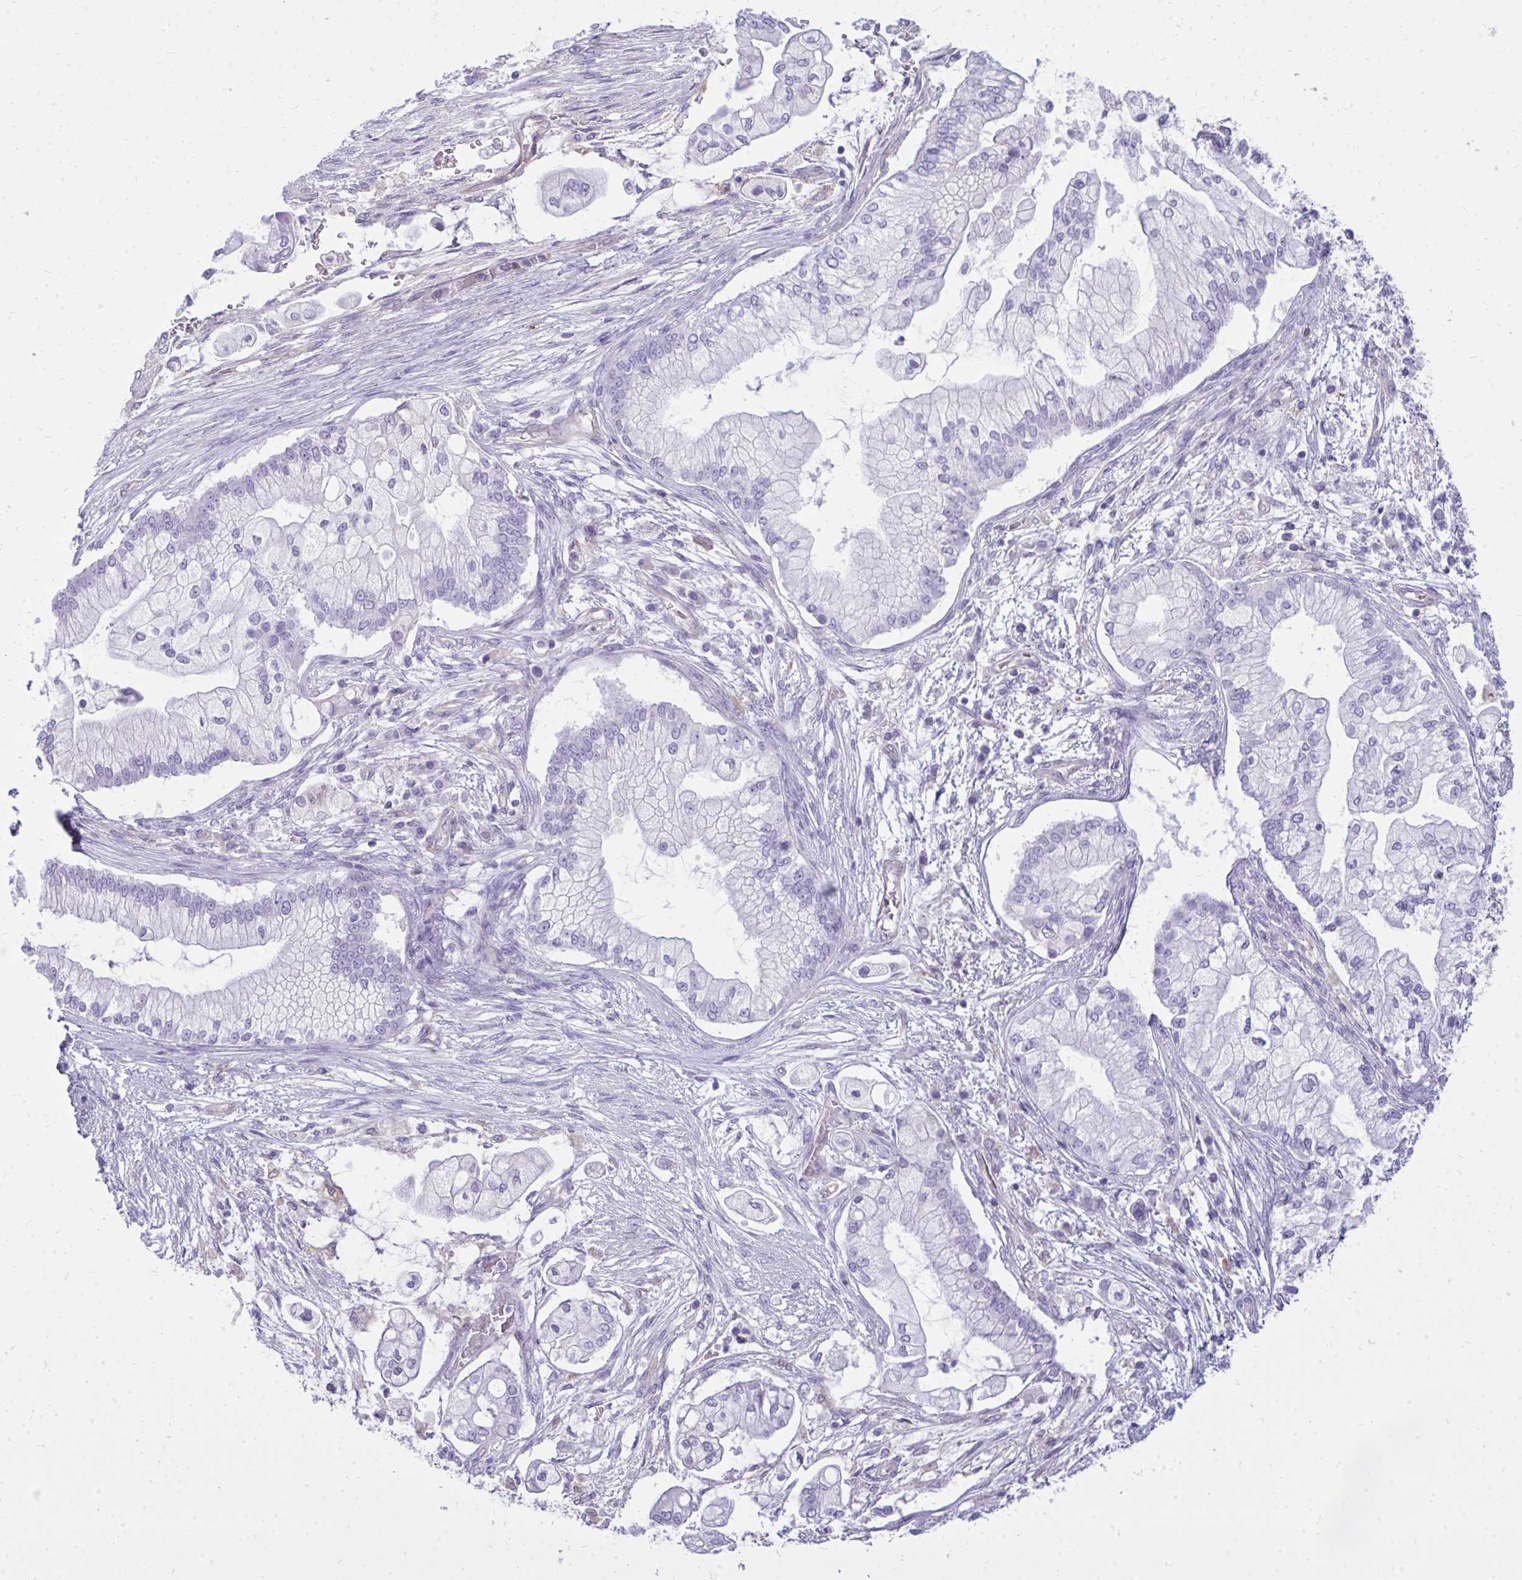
{"staining": {"intensity": "negative", "quantity": "none", "location": "none"}, "tissue": "pancreatic cancer", "cell_type": "Tumor cells", "image_type": "cancer", "snomed": [{"axis": "morphology", "description": "Adenocarcinoma, NOS"}, {"axis": "topography", "description": "Pancreas"}], "caption": "Pancreatic adenocarcinoma was stained to show a protein in brown. There is no significant positivity in tumor cells.", "gene": "FABP3", "patient": {"sex": "female", "age": 69}}